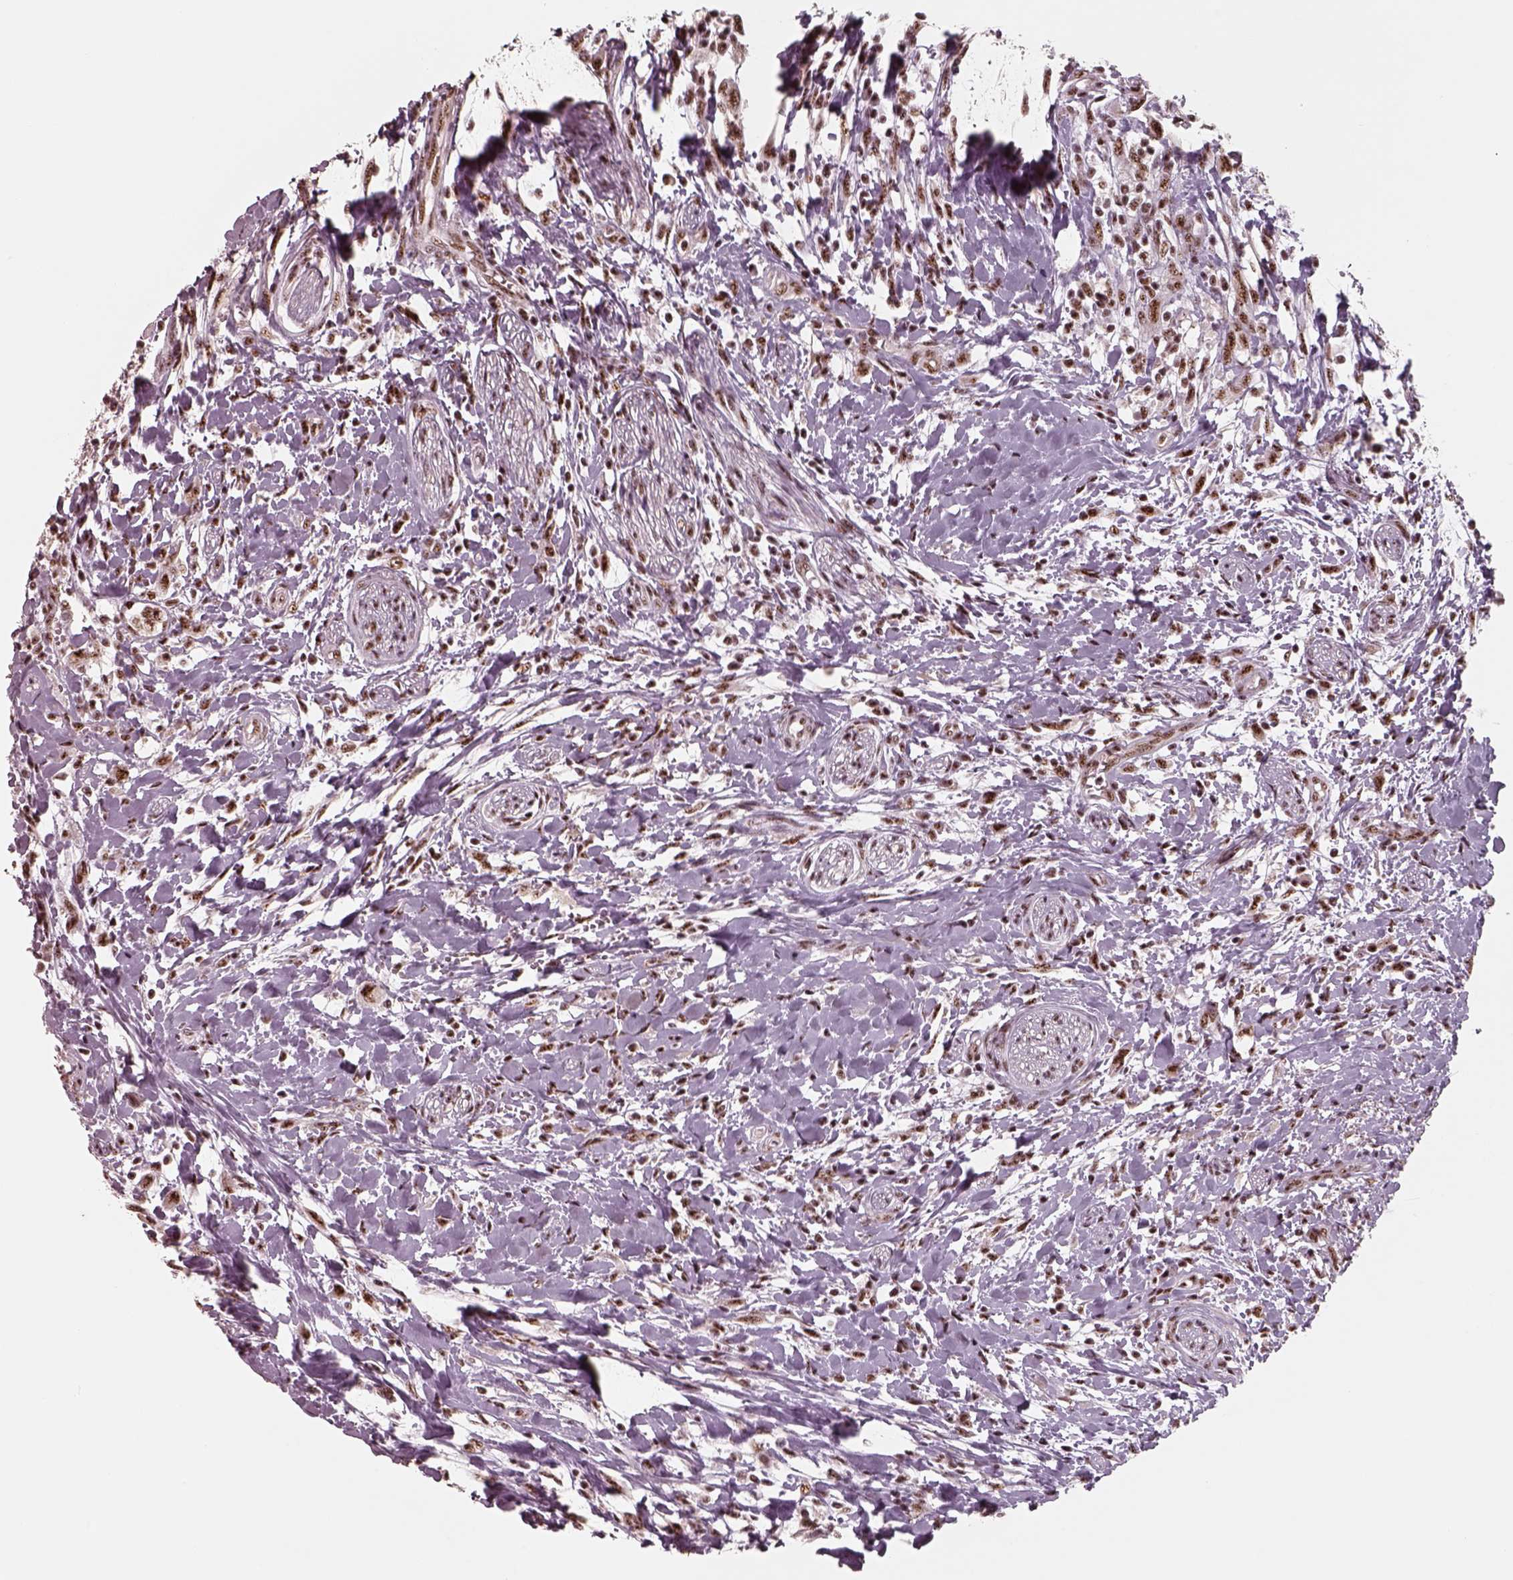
{"staining": {"intensity": "strong", "quantity": ">75%", "location": "nuclear"}, "tissue": "head and neck cancer", "cell_type": "Tumor cells", "image_type": "cancer", "snomed": [{"axis": "morphology", "description": "Squamous cell carcinoma, NOS"}, {"axis": "morphology", "description": "Squamous cell carcinoma, metastatic, NOS"}, {"axis": "topography", "description": "Oral tissue"}, {"axis": "topography", "description": "Head-Neck"}], "caption": "The micrograph displays immunohistochemical staining of head and neck metastatic squamous cell carcinoma. There is strong nuclear expression is seen in approximately >75% of tumor cells.", "gene": "ATXN7L3", "patient": {"sex": "female", "age": 85}}